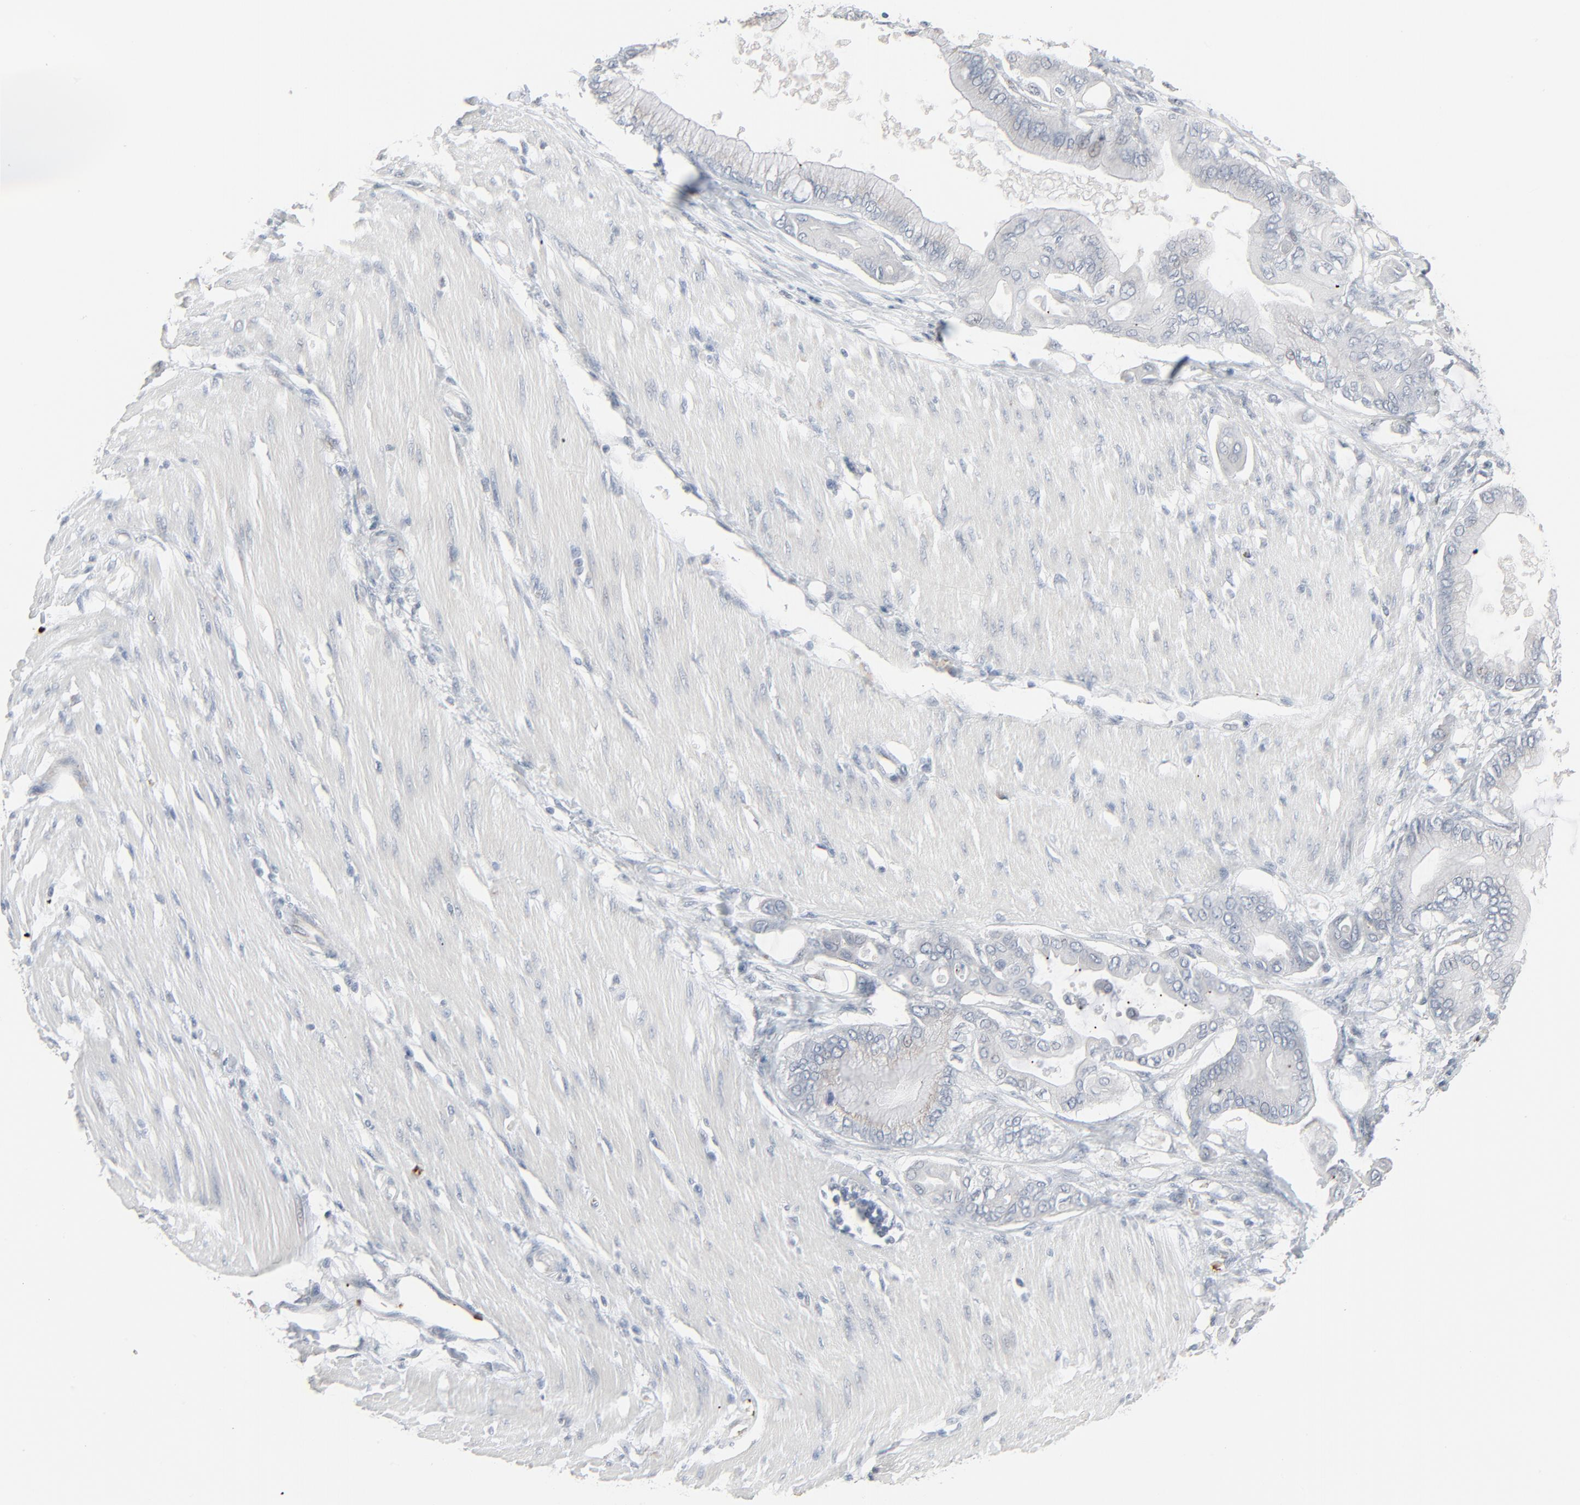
{"staining": {"intensity": "negative", "quantity": "none", "location": "none"}, "tissue": "pancreatic cancer", "cell_type": "Tumor cells", "image_type": "cancer", "snomed": [{"axis": "morphology", "description": "Adenocarcinoma, NOS"}, {"axis": "morphology", "description": "Adenocarcinoma, metastatic, NOS"}, {"axis": "topography", "description": "Lymph node"}, {"axis": "topography", "description": "Pancreas"}, {"axis": "topography", "description": "Duodenum"}], "caption": "High power microscopy micrograph of an immunohistochemistry histopathology image of metastatic adenocarcinoma (pancreatic), revealing no significant positivity in tumor cells.", "gene": "SAGE1", "patient": {"sex": "female", "age": 64}}